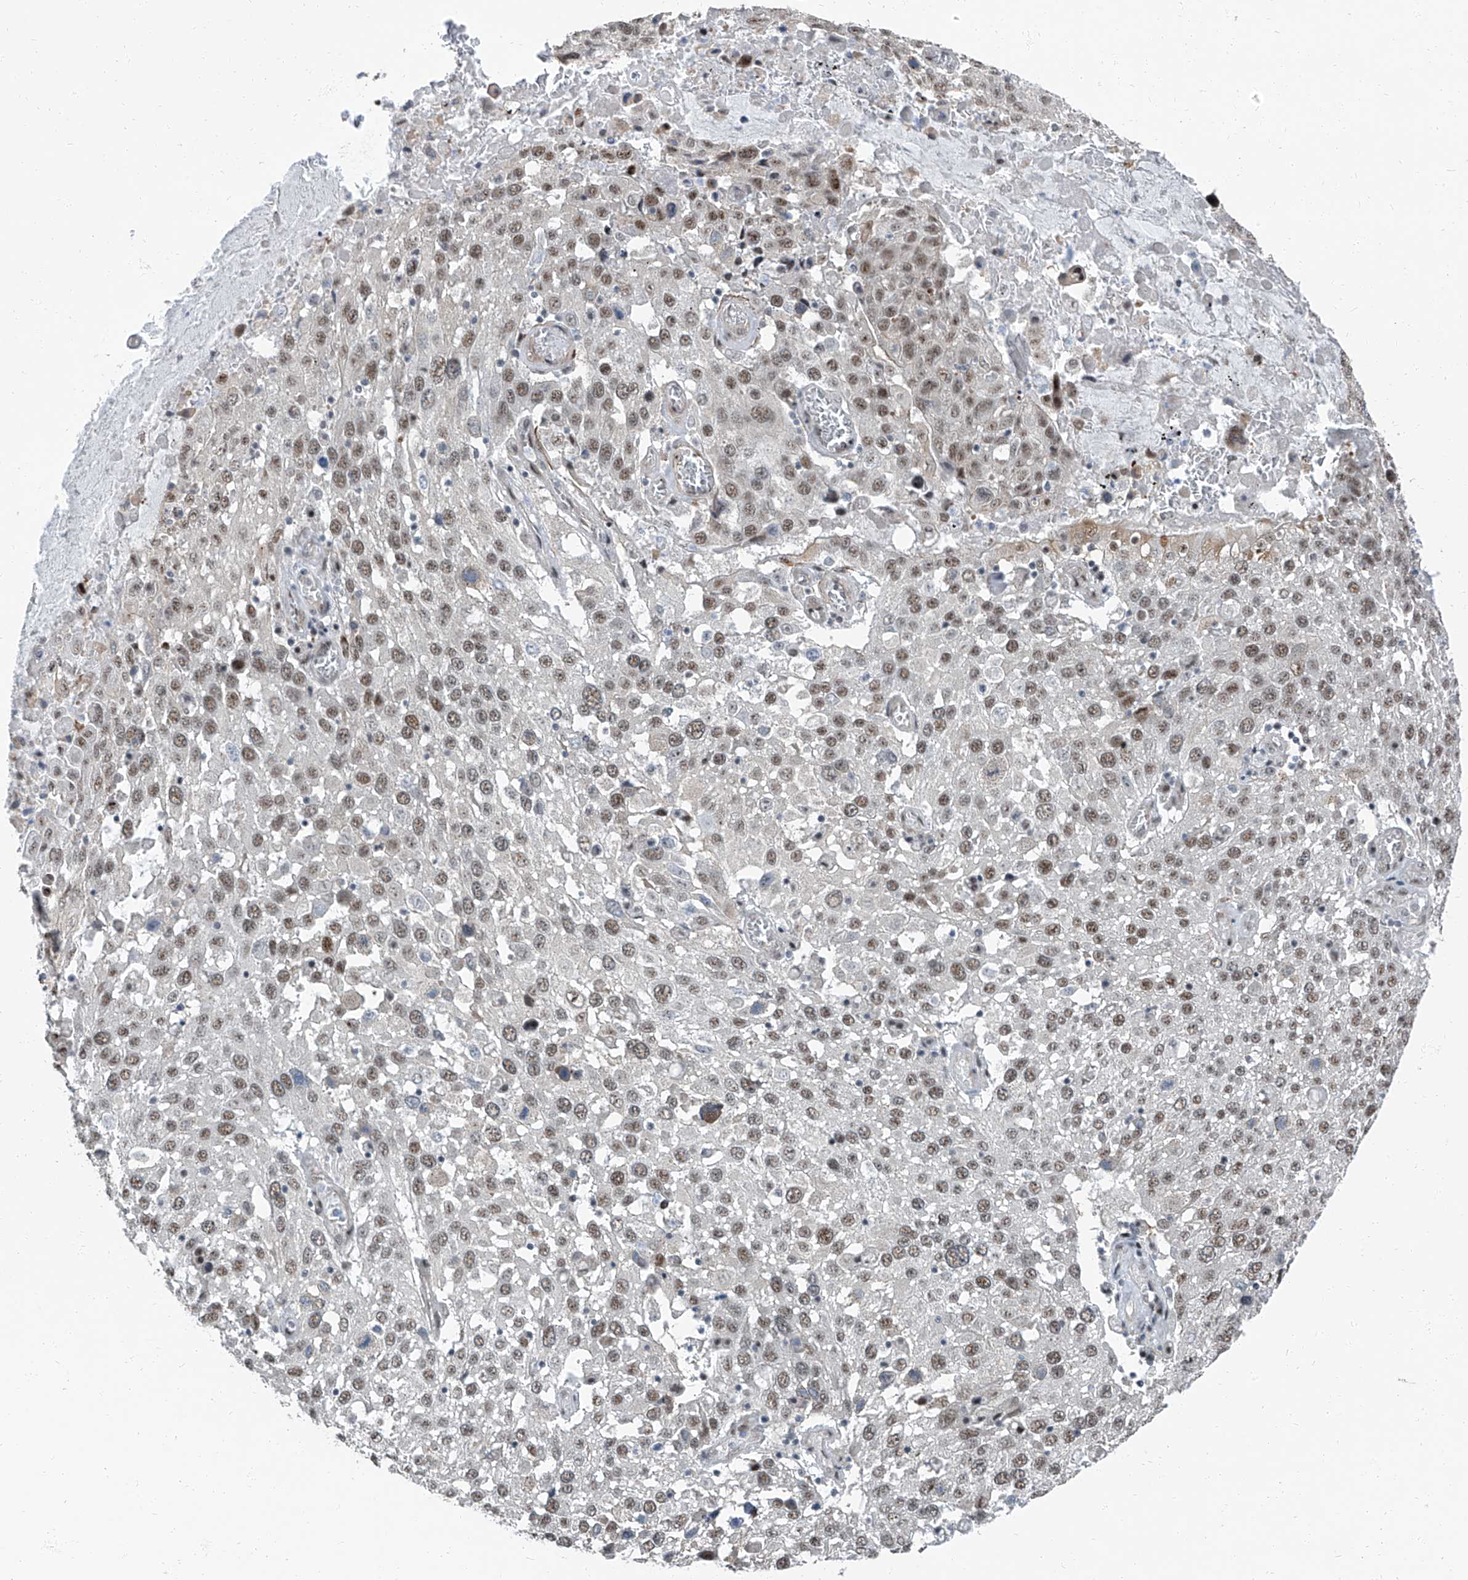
{"staining": {"intensity": "weak", "quantity": ">75%", "location": "nuclear"}, "tissue": "lung cancer", "cell_type": "Tumor cells", "image_type": "cancer", "snomed": [{"axis": "morphology", "description": "Squamous cell carcinoma, NOS"}, {"axis": "topography", "description": "Lung"}], "caption": "Protein staining shows weak nuclear expression in about >75% of tumor cells in lung squamous cell carcinoma.", "gene": "TXLNB", "patient": {"sex": "male", "age": 65}}